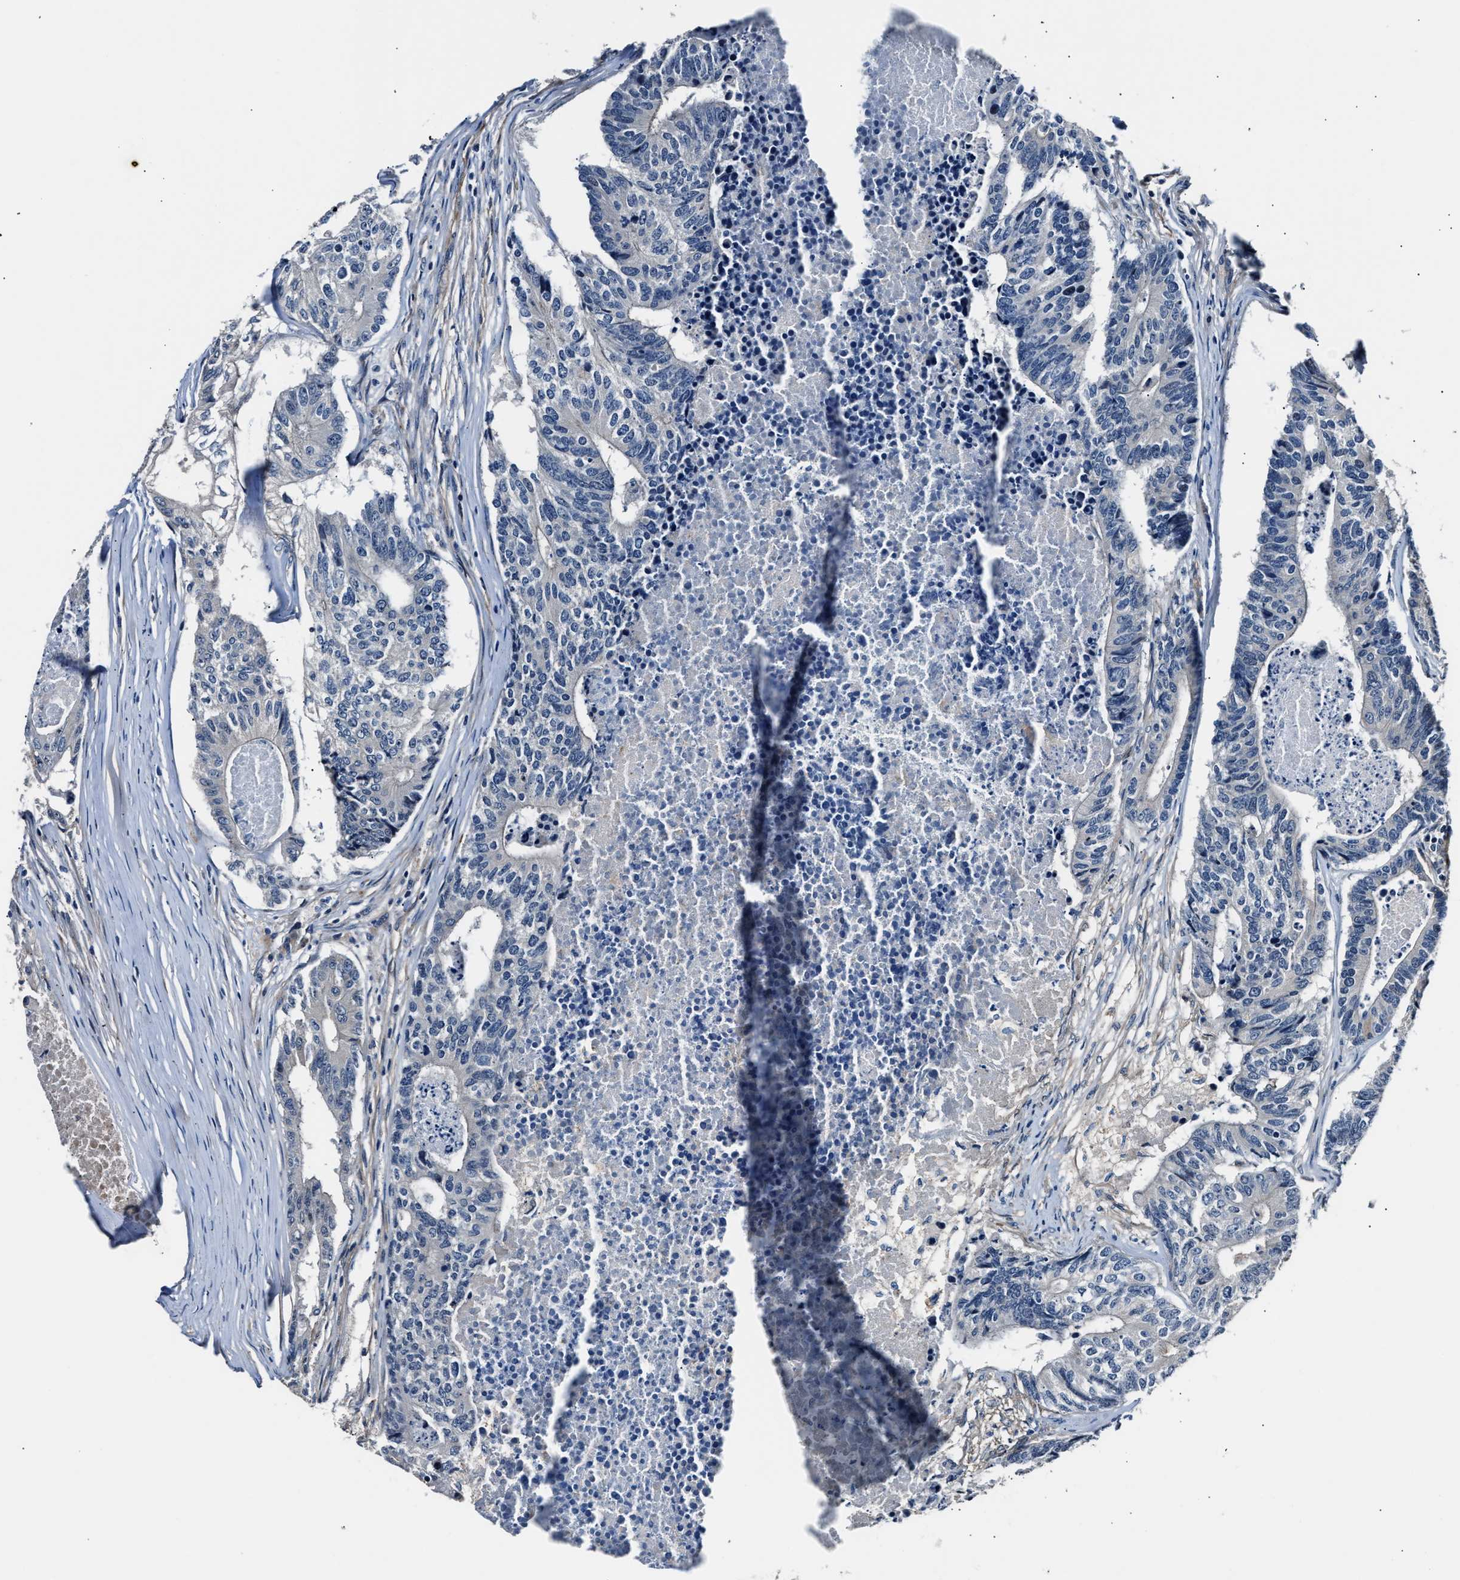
{"staining": {"intensity": "negative", "quantity": "none", "location": "none"}, "tissue": "colorectal cancer", "cell_type": "Tumor cells", "image_type": "cancer", "snomed": [{"axis": "morphology", "description": "Adenocarcinoma, NOS"}, {"axis": "topography", "description": "Colon"}], "caption": "Tumor cells are negative for brown protein staining in adenocarcinoma (colorectal).", "gene": "MPDZ", "patient": {"sex": "female", "age": 67}}